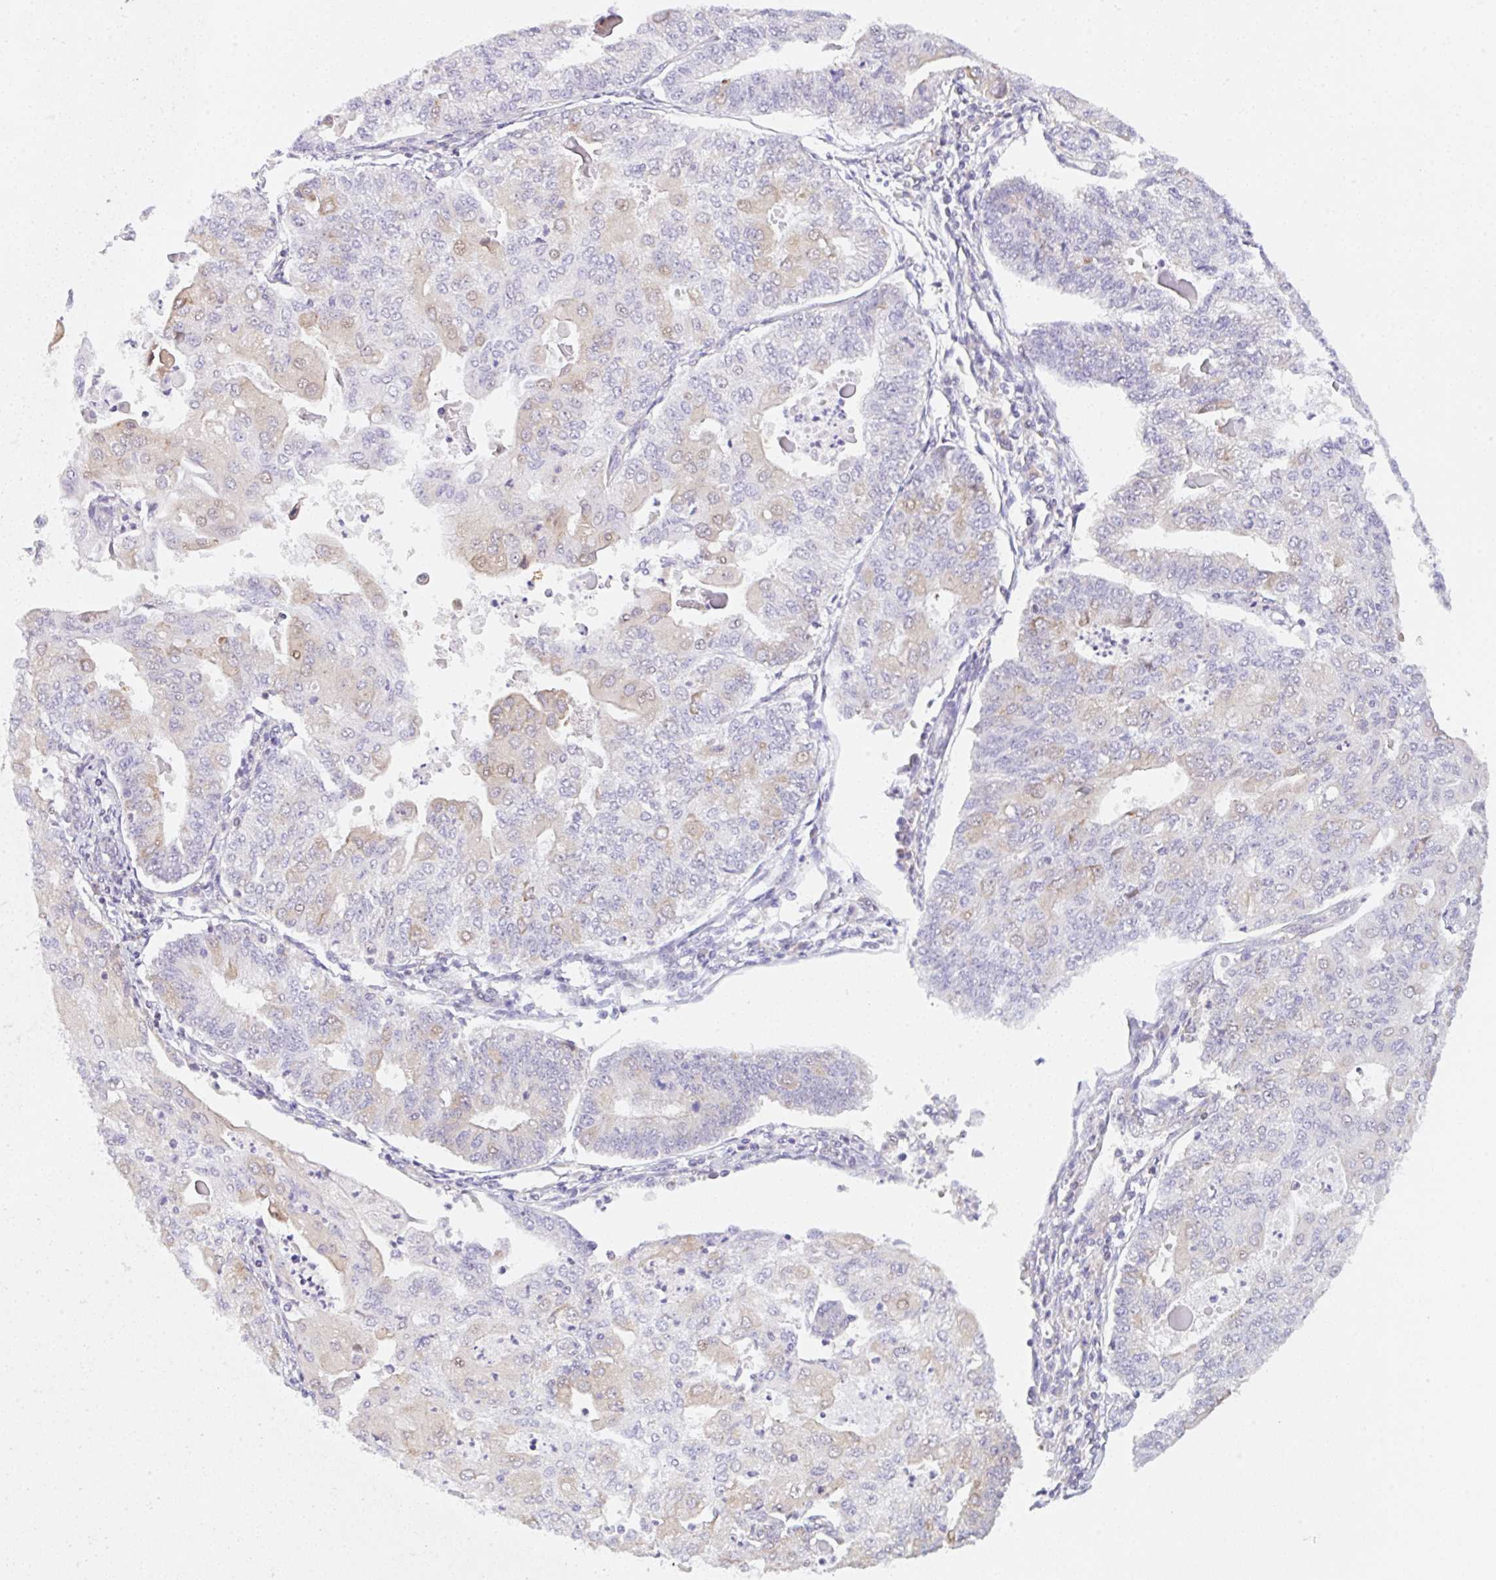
{"staining": {"intensity": "weak", "quantity": "<25%", "location": "cytoplasmic/membranous"}, "tissue": "endometrial cancer", "cell_type": "Tumor cells", "image_type": "cancer", "snomed": [{"axis": "morphology", "description": "Adenocarcinoma, NOS"}, {"axis": "topography", "description": "Endometrium"}], "caption": "A histopathology image of human endometrial adenocarcinoma is negative for staining in tumor cells.", "gene": "TBPL2", "patient": {"sex": "female", "age": 56}}